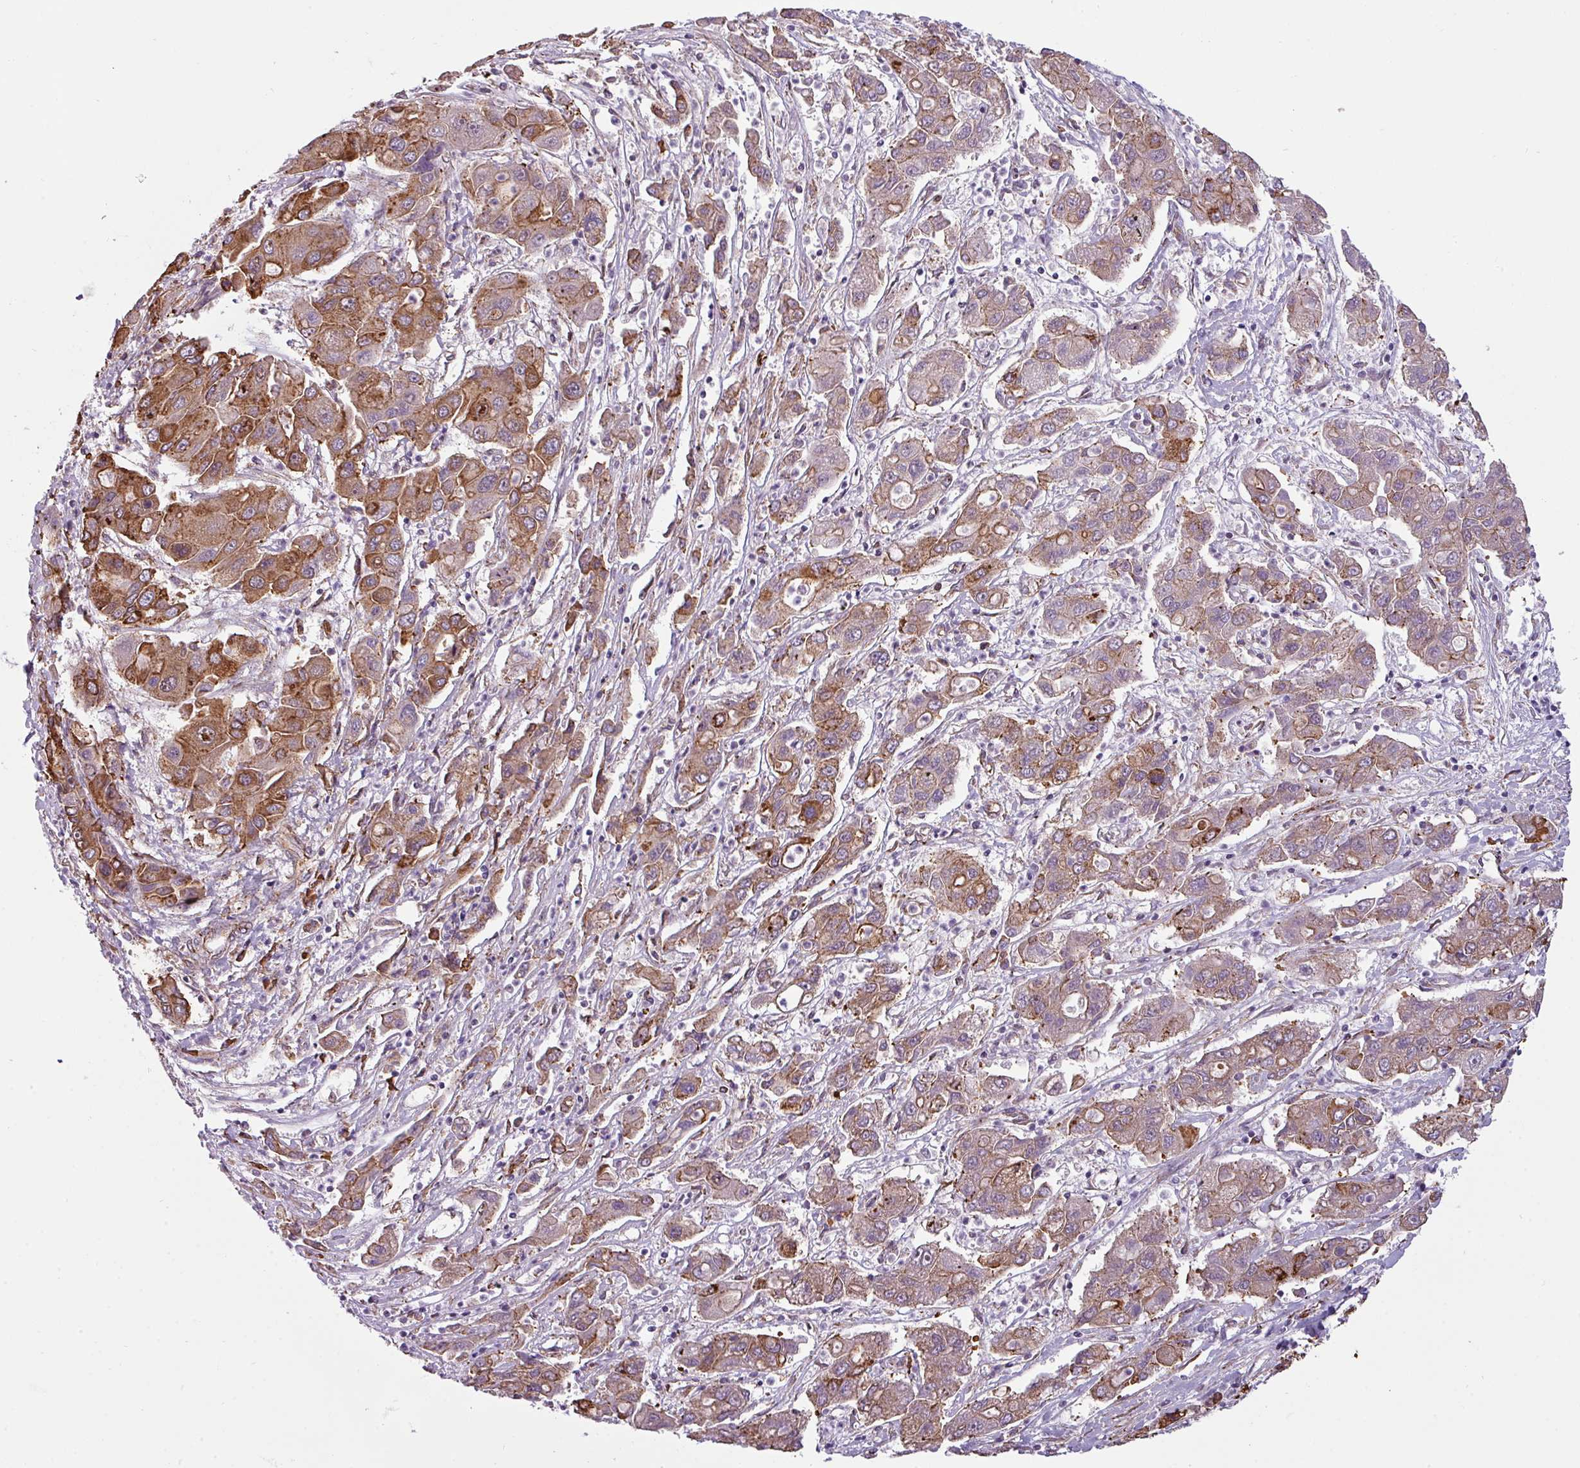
{"staining": {"intensity": "strong", "quantity": ">75%", "location": "cytoplasmic/membranous"}, "tissue": "liver cancer", "cell_type": "Tumor cells", "image_type": "cancer", "snomed": [{"axis": "morphology", "description": "Cholangiocarcinoma"}, {"axis": "topography", "description": "Liver"}], "caption": "Protein expression analysis of human liver cancer reveals strong cytoplasmic/membranous staining in approximately >75% of tumor cells.", "gene": "BUD23", "patient": {"sex": "male", "age": 67}}